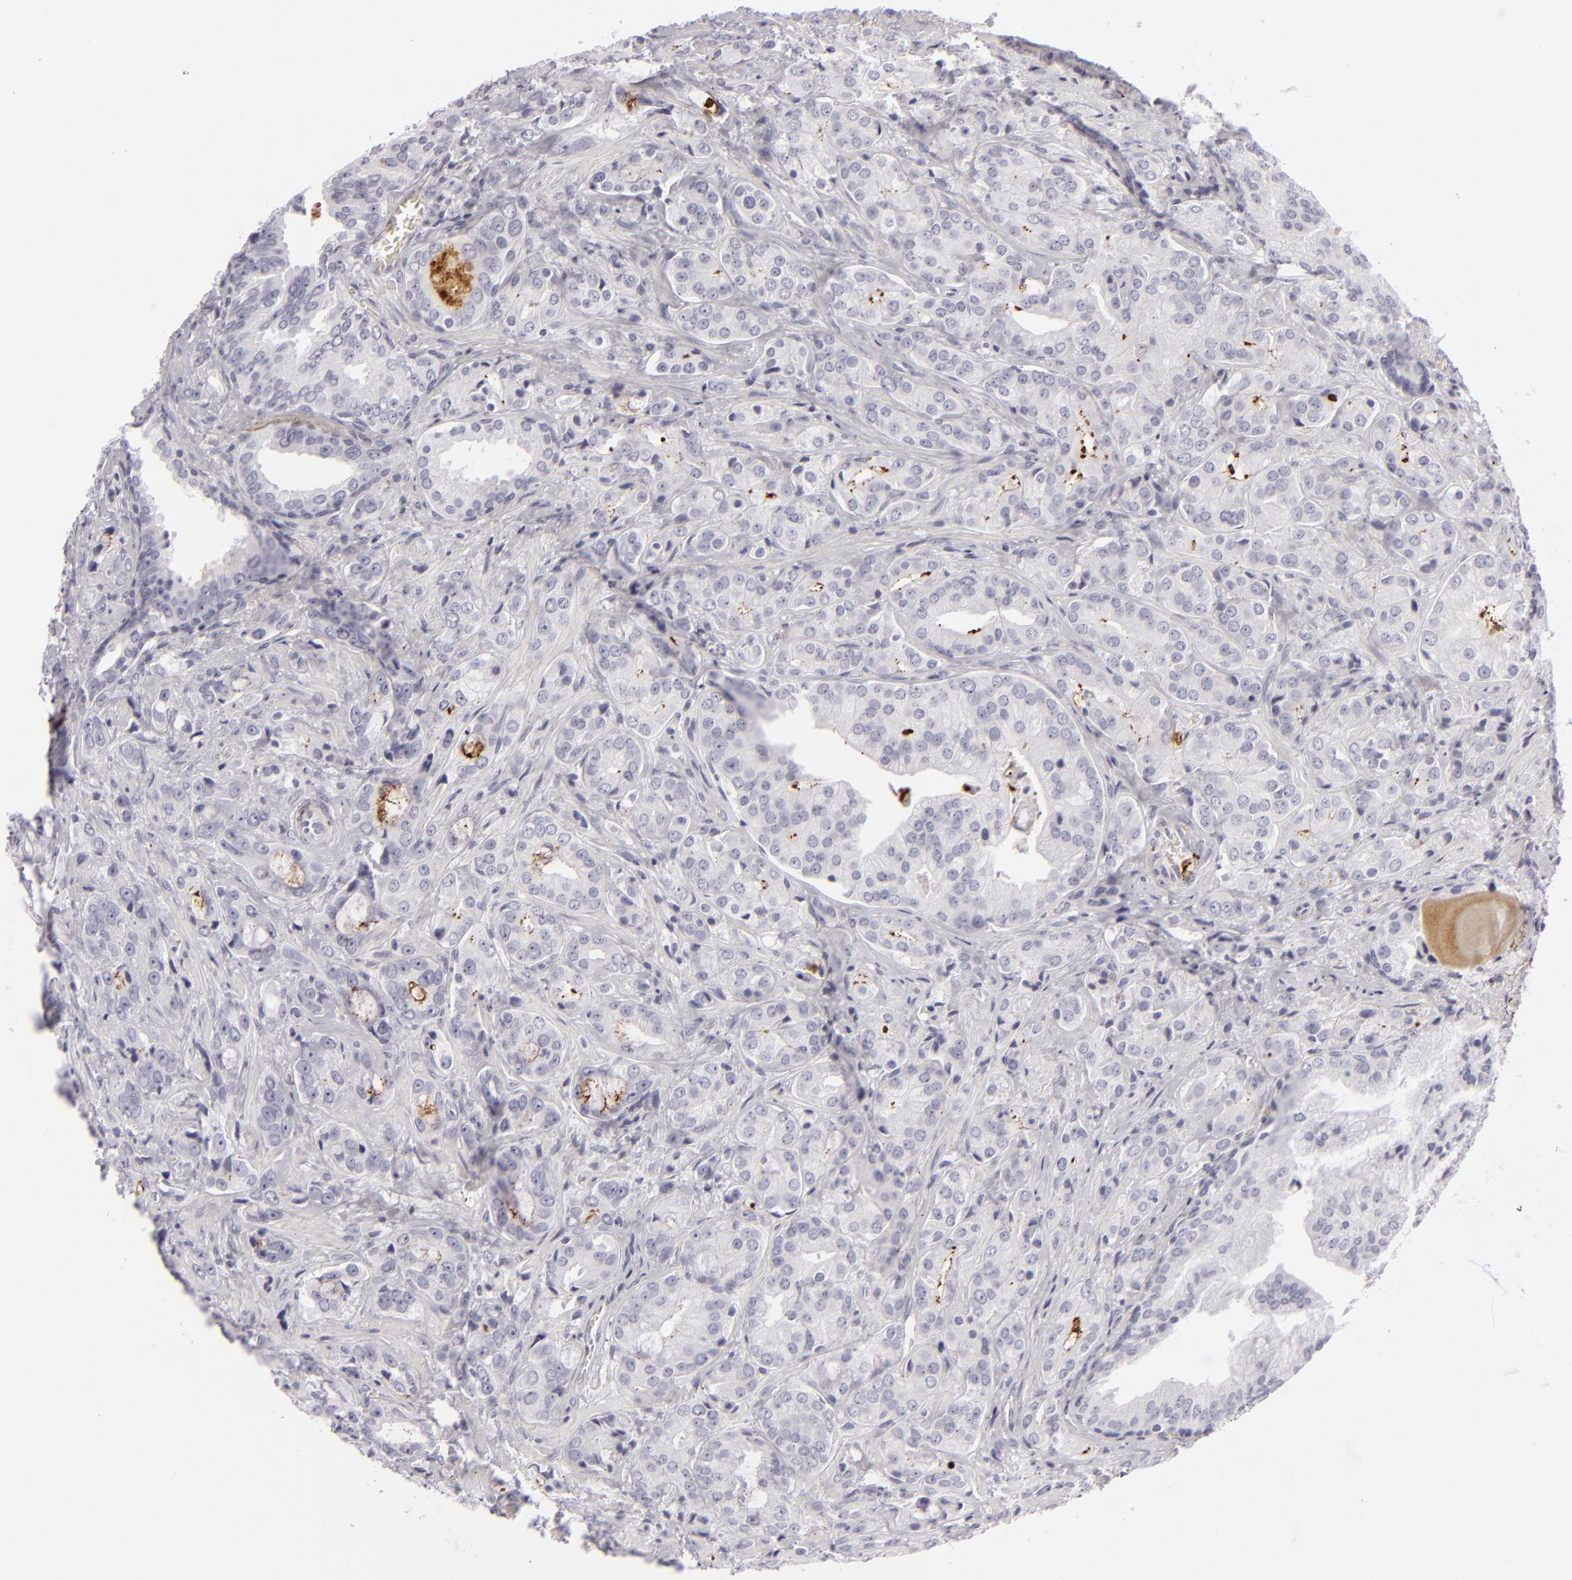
{"staining": {"intensity": "negative", "quantity": "none", "location": "none"}, "tissue": "prostate cancer", "cell_type": "Tumor cells", "image_type": "cancer", "snomed": [{"axis": "morphology", "description": "Adenocarcinoma, Medium grade"}, {"axis": "topography", "description": "Prostate"}], "caption": "Tumor cells show no significant protein positivity in prostate cancer (medium-grade adenocarcinoma).", "gene": "C9", "patient": {"sex": "male", "age": 70}}